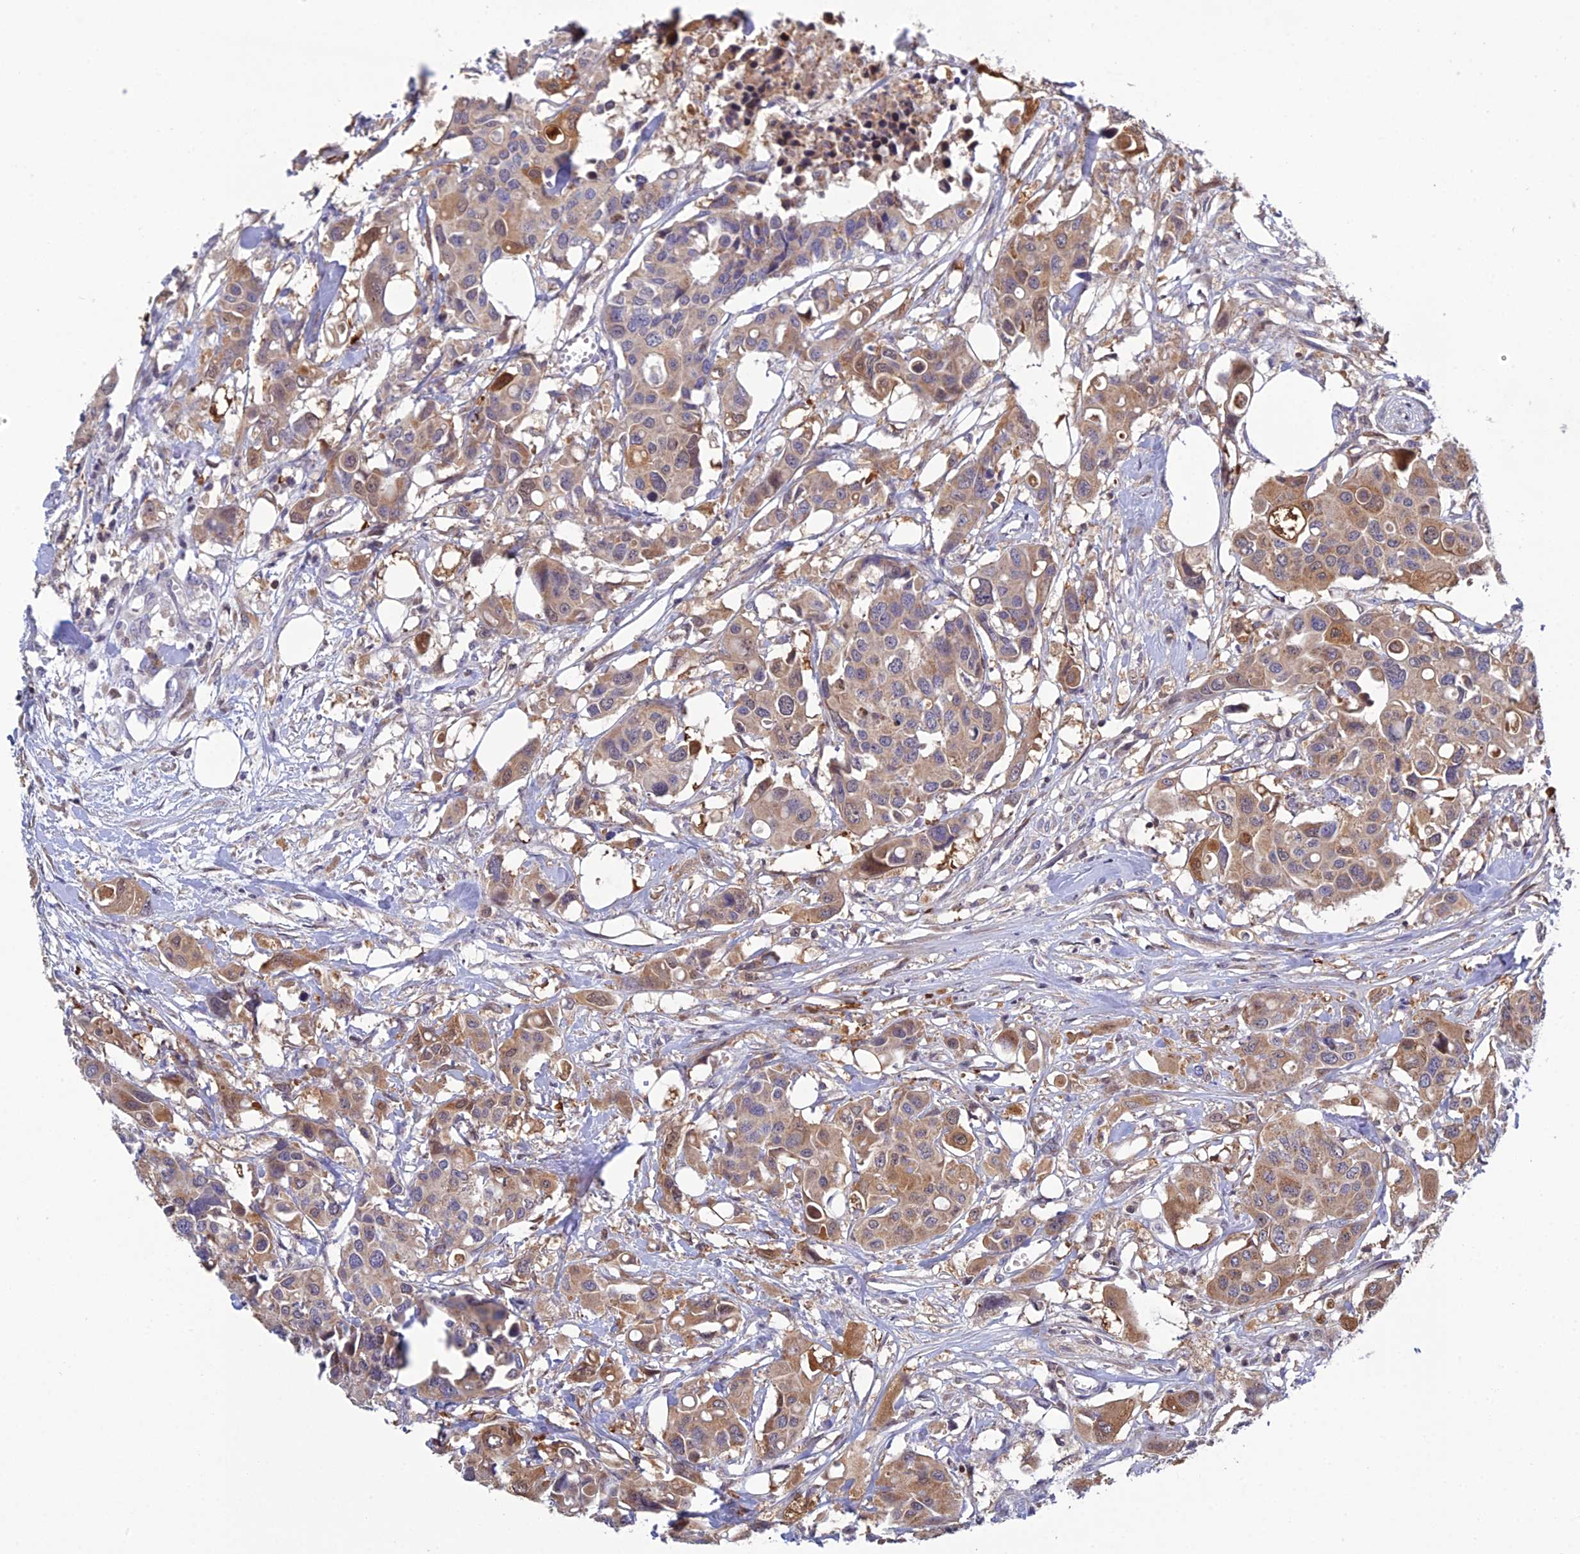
{"staining": {"intensity": "moderate", "quantity": "25%-75%", "location": "cytoplasmic/membranous"}, "tissue": "colorectal cancer", "cell_type": "Tumor cells", "image_type": "cancer", "snomed": [{"axis": "morphology", "description": "Adenocarcinoma, NOS"}, {"axis": "topography", "description": "Colon"}], "caption": "Protein expression by immunohistochemistry (IHC) shows moderate cytoplasmic/membranous positivity in about 25%-75% of tumor cells in adenocarcinoma (colorectal). (Stains: DAB in brown, nuclei in blue, Microscopy: brightfield microscopy at high magnification).", "gene": "ELOA2", "patient": {"sex": "male", "age": 77}}